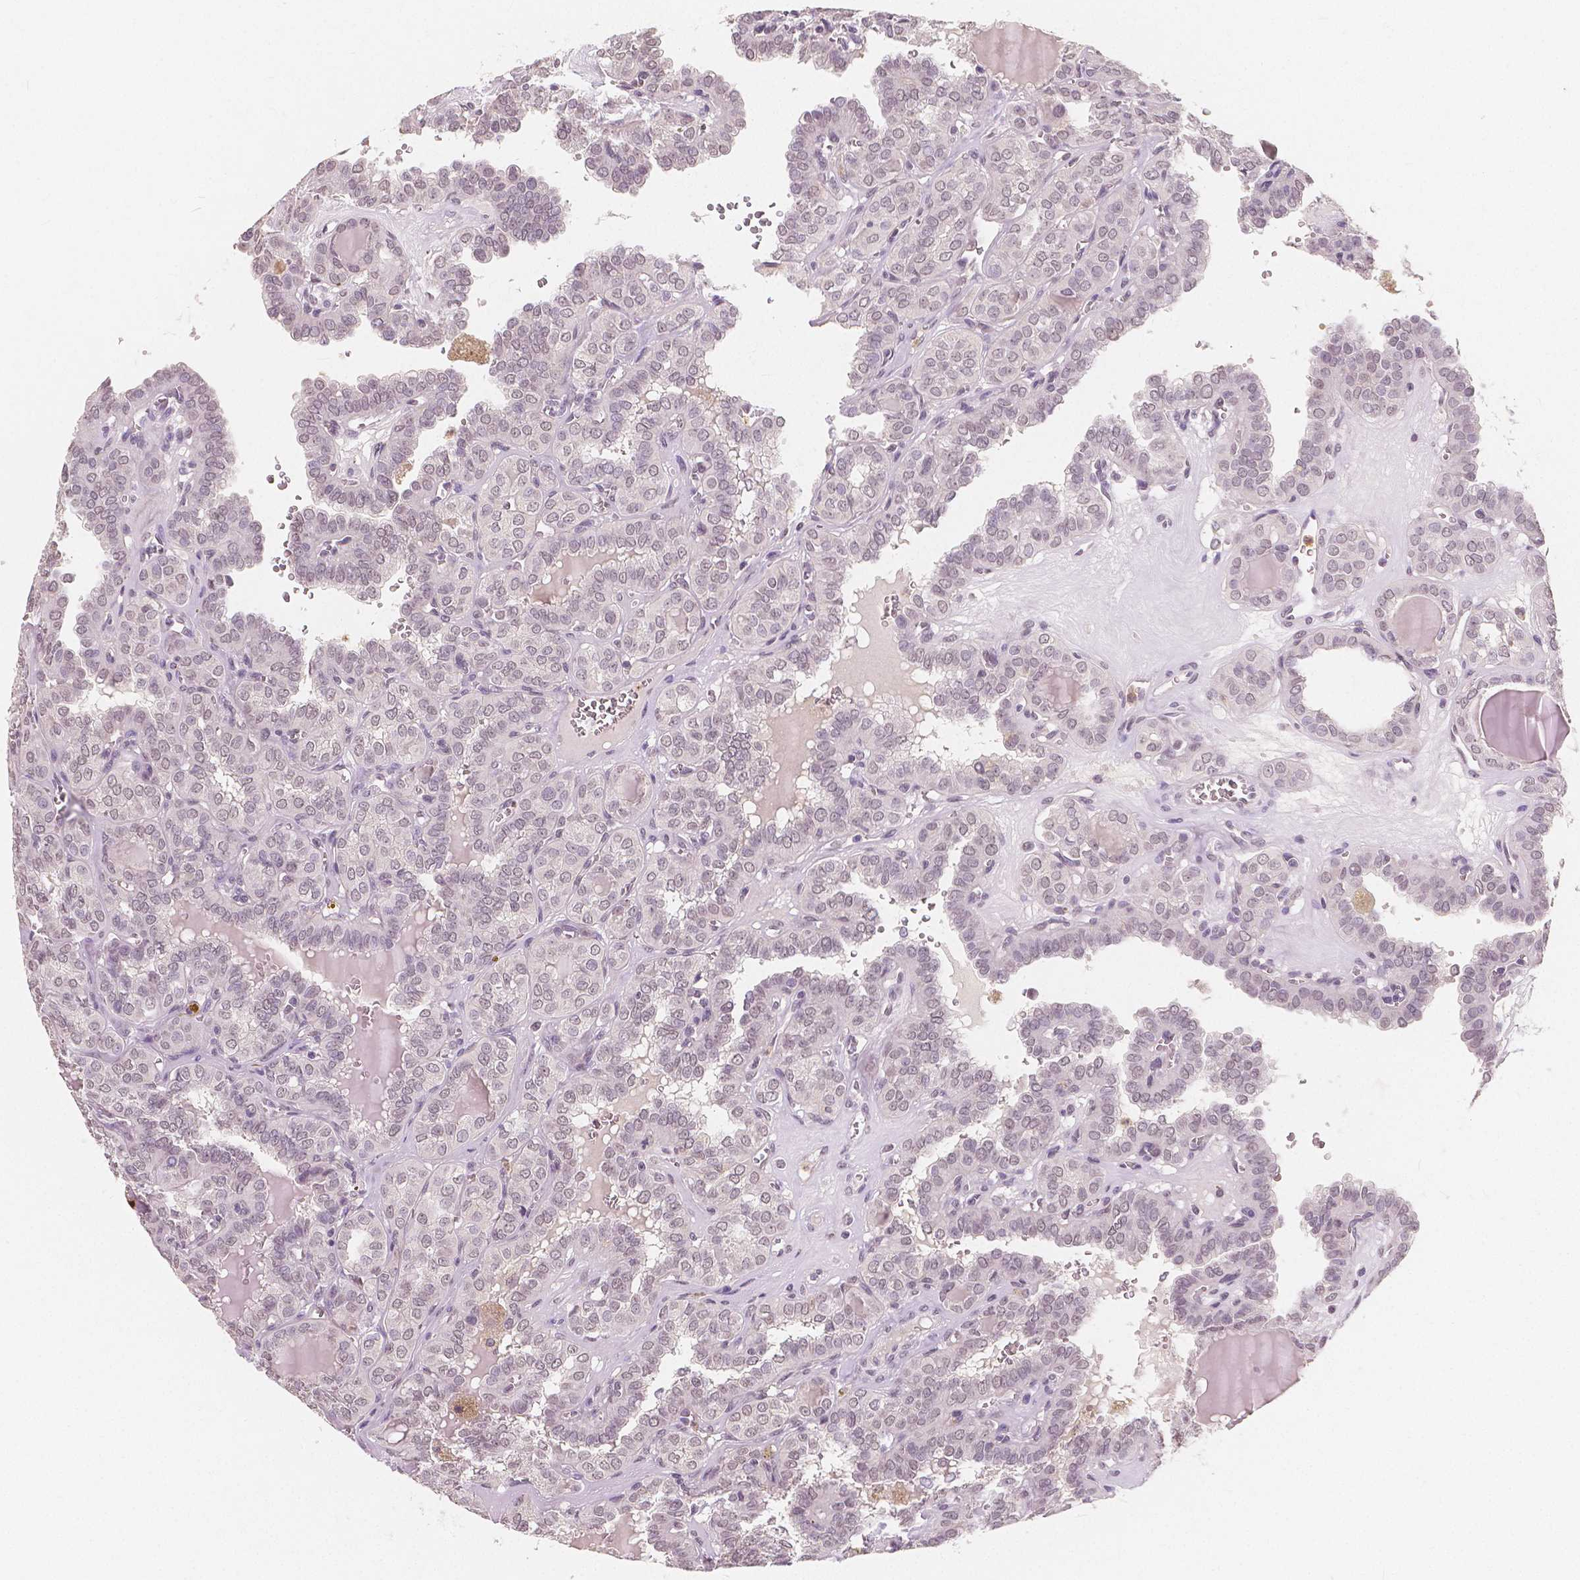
{"staining": {"intensity": "negative", "quantity": "none", "location": "none"}, "tissue": "thyroid cancer", "cell_type": "Tumor cells", "image_type": "cancer", "snomed": [{"axis": "morphology", "description": "Papillary adenocarcinoma, NOS"}, {"axis": "topography", "description": "Thyroid gland"}], "caption": "DAB (3,3'-diaminobenzidine) immunohistochemical staining of human thyroid cancer (papillary adenocarcinoma) shows no significant positivity in tumor cells.", "gene": "NOLC1", "patient": {"sex": "female", "age": 41}}